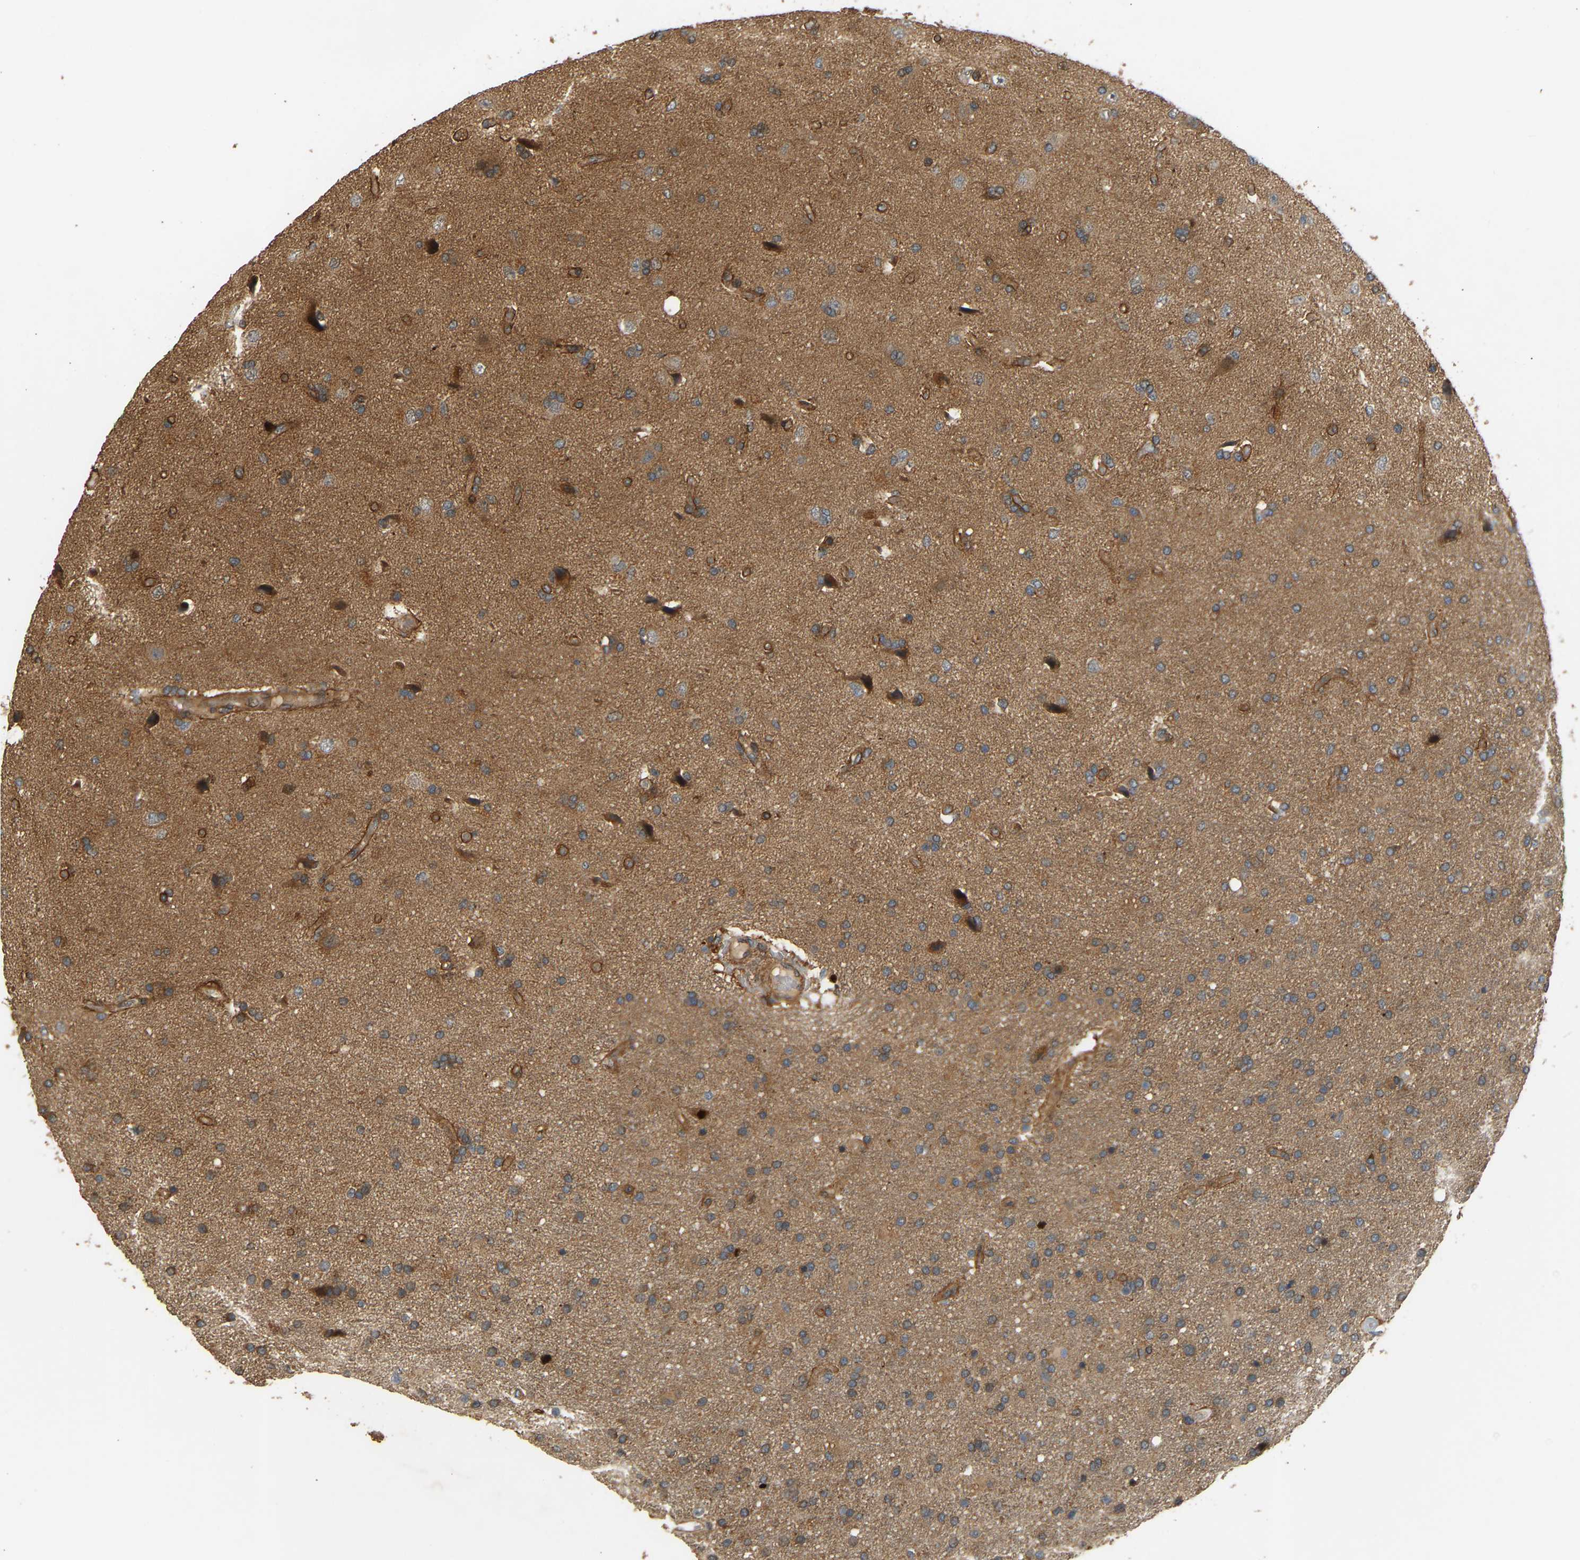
{"staining": {"intensity": "moderate", "quantity": ">75%", "location": "cytoplasmic/membranous"}, "tissue": "glioma", "cell_type": "Tumor cells", "image_type": "cancer", "snomed": [{"axis": "morphology", "description": "Normal tissue, NOS"}, {"axis": "morphology", "description": "Glioma, malignant, High grade"}, {"axis": "topography", "description": "Cerebral cortex"}], "caption": "Tumor cells display medium levels of moderate cytoplasmic/membranous expression in approximately >75% of cells in glioma.", "gene": "GOPC", "patient": {"sex": "male", "age": 75}}